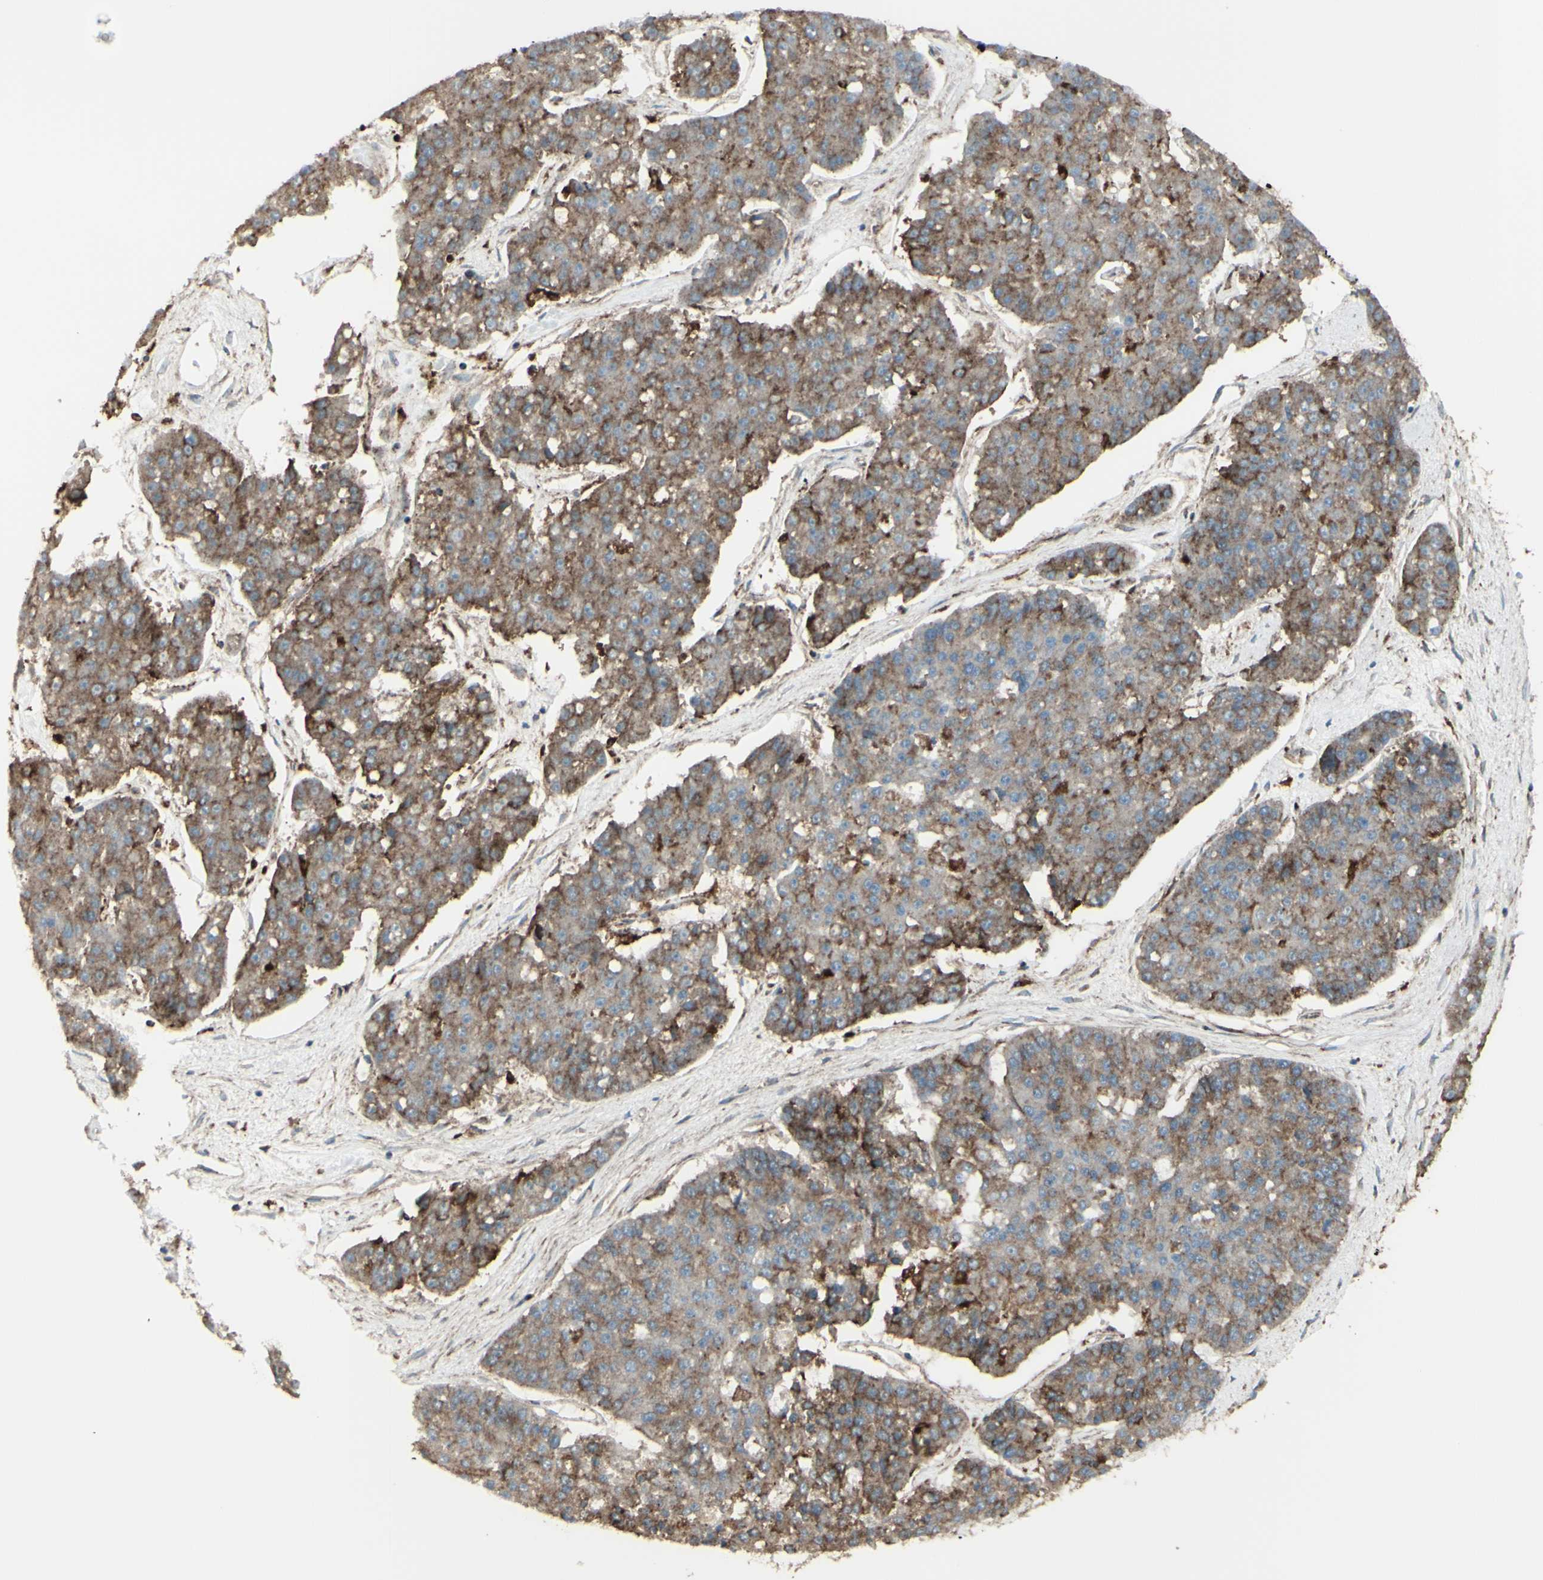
{"staining": {"intensity": "moderate", "quantity": ">75%", "location": "cytoplasmic/membranous"}, "tissue": "pancreatic cancer", "cell_type": "Tumor cells", "image_type": "cancer", "snomed": [{"axis": "morphology", "description": "Adenocarcinoma, NOS"}, {"axis": "topography", "description": "Pancreas"}], "caption": "Protein expression analysis of human pancreatic adenocarcinoma reveals moderate cytoplasmic/membranous positivity in about >75% of tumor cells.", "gene": "NAPA", "patient": {"sex": "male", "age": 50}}